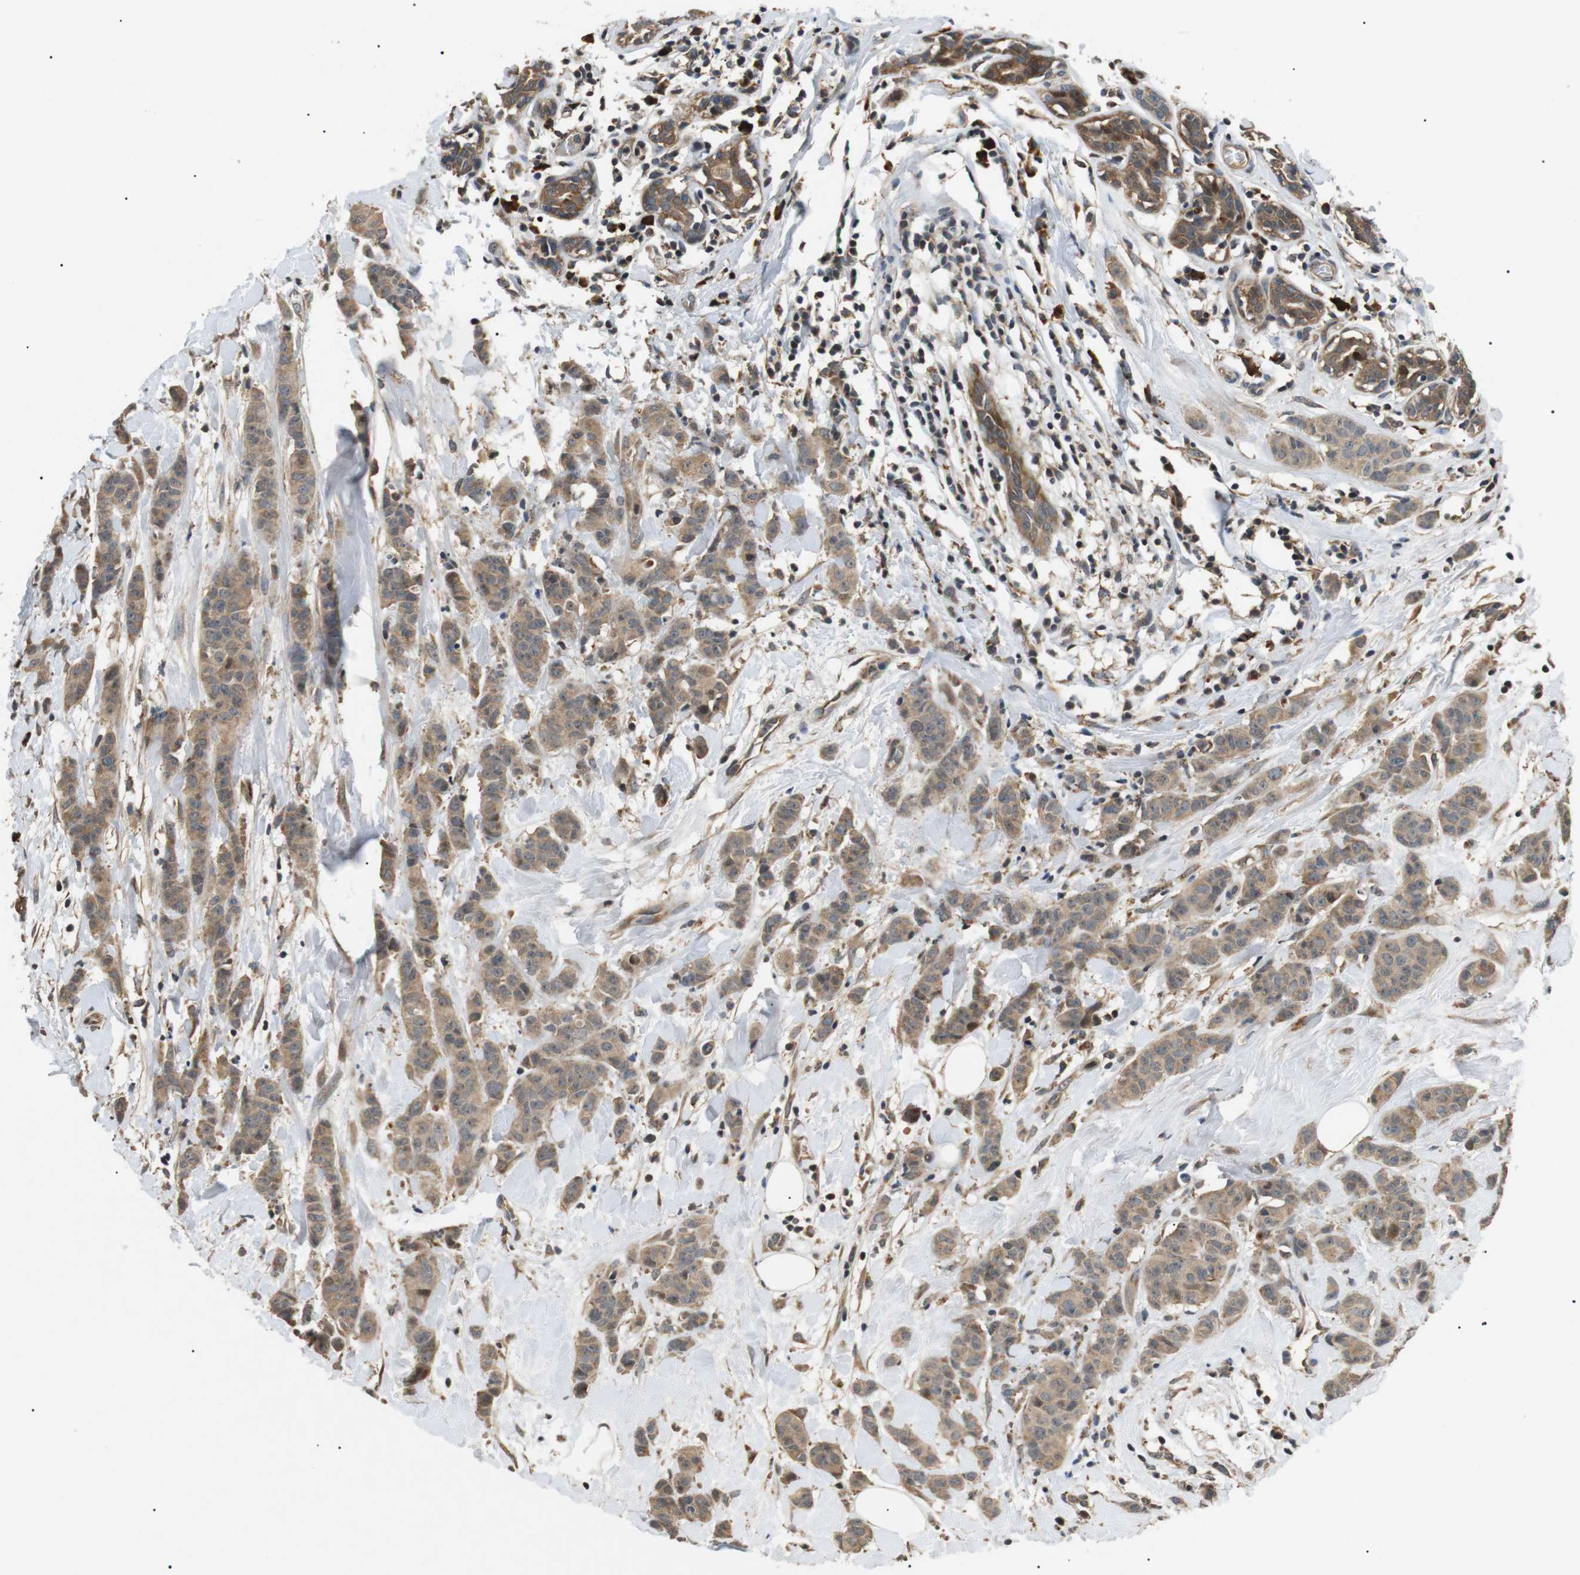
{"staining": {"intensity": "weak", "quantity": ">75%", "location": "cytoplasmic/membranous"}, "tissue": "breast cancer", "cell_type": "Tumor cells", "image_type": "cancer", "snomed": [{"axis": "morphology", "description": "Normal tissue, NOS"}, {"axis": "morphology", "description": "Duct carcinoma"}, {"axis": "topography", "description": "Breast"}], "caption": "DAB immunohistochemical staining of human breast cancer (infiltrating ductal carcinoma) reveals weak cytoplasmic/membranous protein positivity in approximately >75% of tumor cells.", "gene": "HSPA13", "patient": {"sex": "female", "age": 40}}